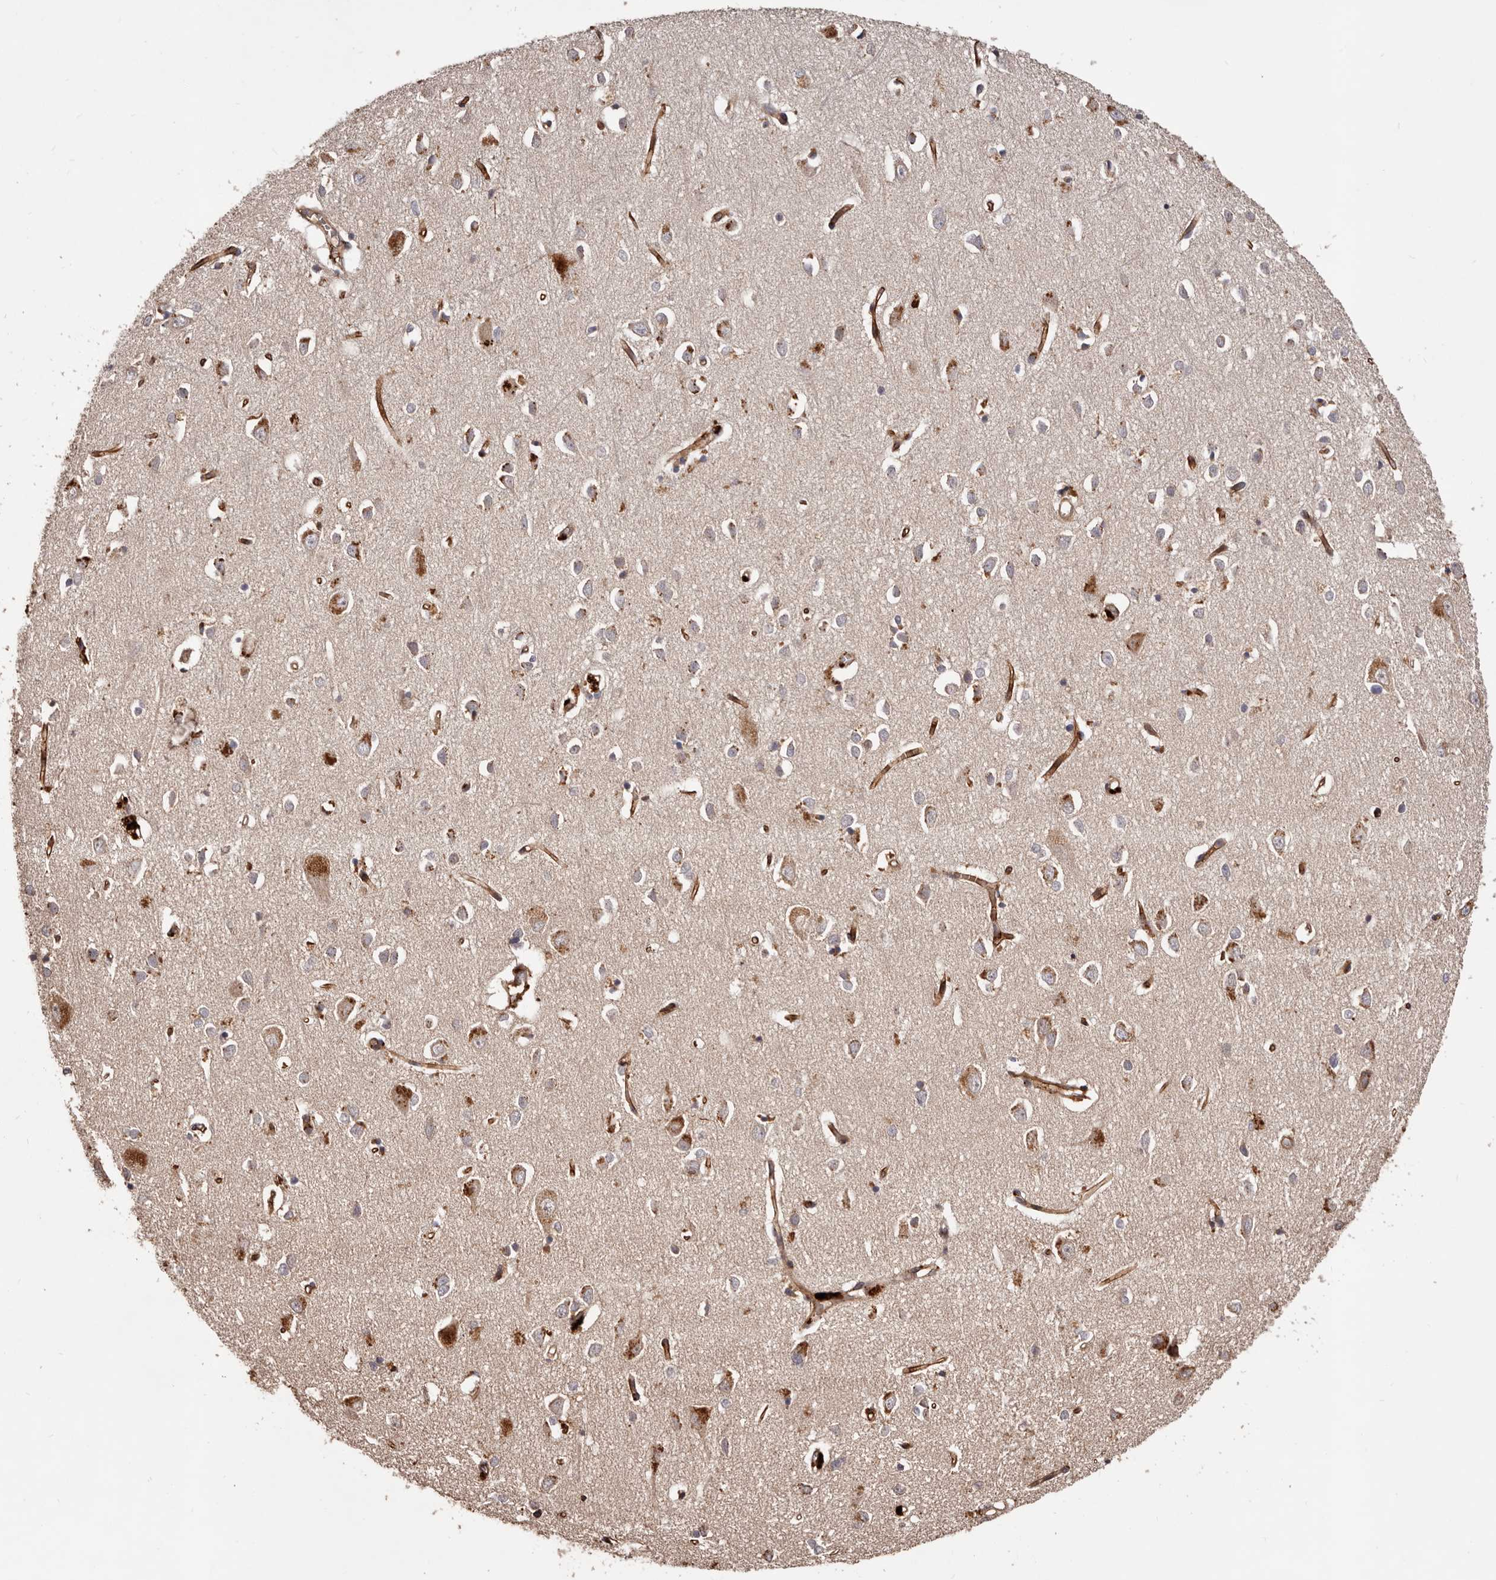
{"staining": {"intensity": "strong", "quantity": ">75%", "location": "cytoplasmic/membranous"}, "tissue": "cerebral cortex", "cell_type": "Endothelial cells", "image_type": "normal", "snomed": [{"axis": "morphology", "description": "Normal tissue, NOS"}, {"axis": "topography", "description": "Cerebral cortex"}], "caption": "Human cerebral cortex stained with a brown dye exhibits strong cytoplasmic/membranous positive positivity in about >75% of endothelial cells.", "gene": "GTPBP1", "patient": {"sex": "female", "age": 64}}